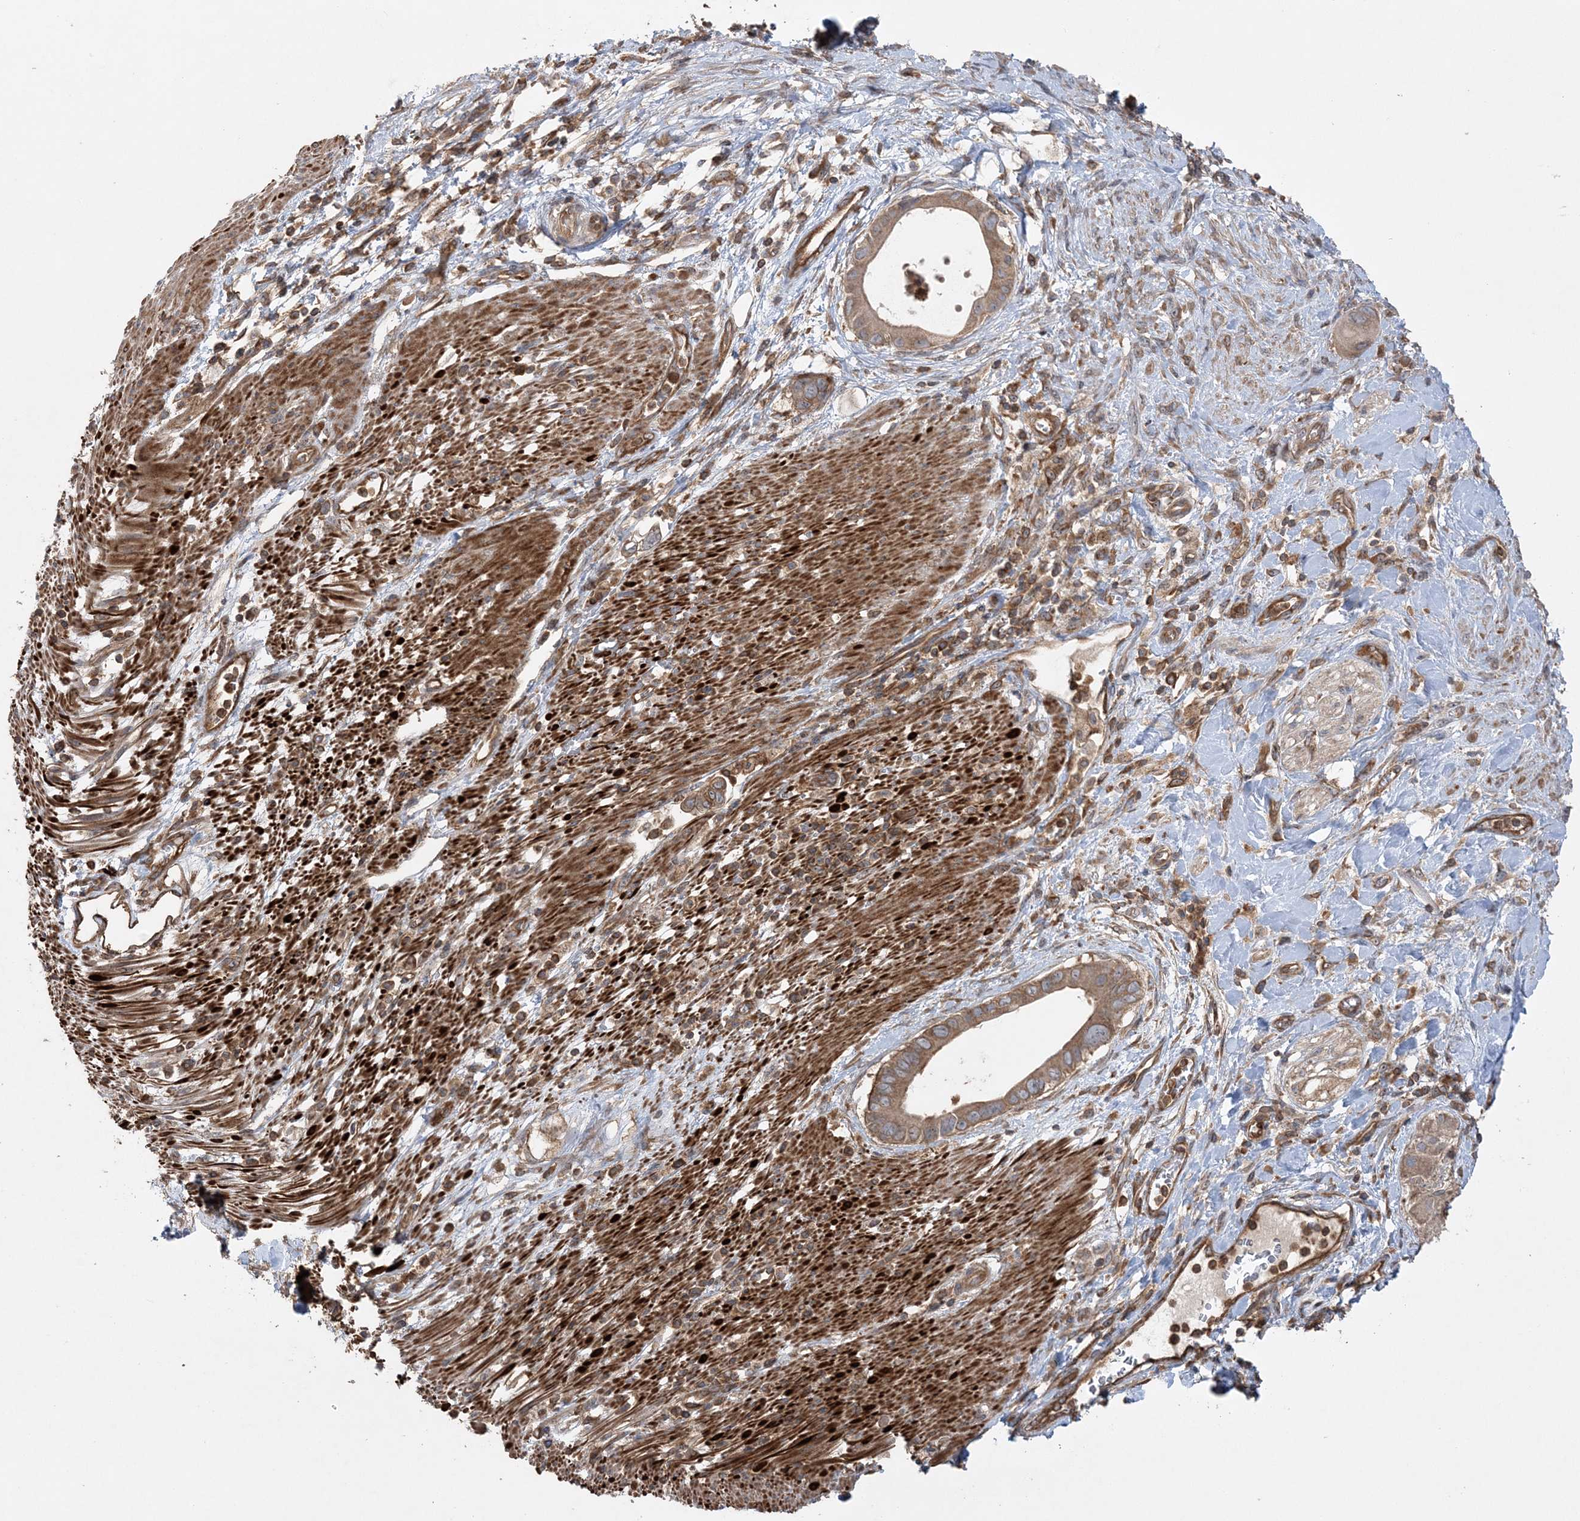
{"staining": {"intensity": "weak", "quantity": ">75%", "location": "cytoplasmic/membranous"}, "tissue": "pancreatic cancer", "cell_type": "Tumor cells", "image_type": "cancer", "snomed": [{"axis": "morphology", "description": "Adenocarcinoma, NOS"}, {"axis": "topography", "description": "Pancreas"}], "caption": "DAB (3,3'-diaminobenzidine) immunohistochemical staining of human adenocarcinoma (pancreatic) shows weak cytoplasmic/membranous protein positivity in approximately >75% of tumor cells.", "gene": "ACAP2", "patient": {"sex": "male", "age": 68}}